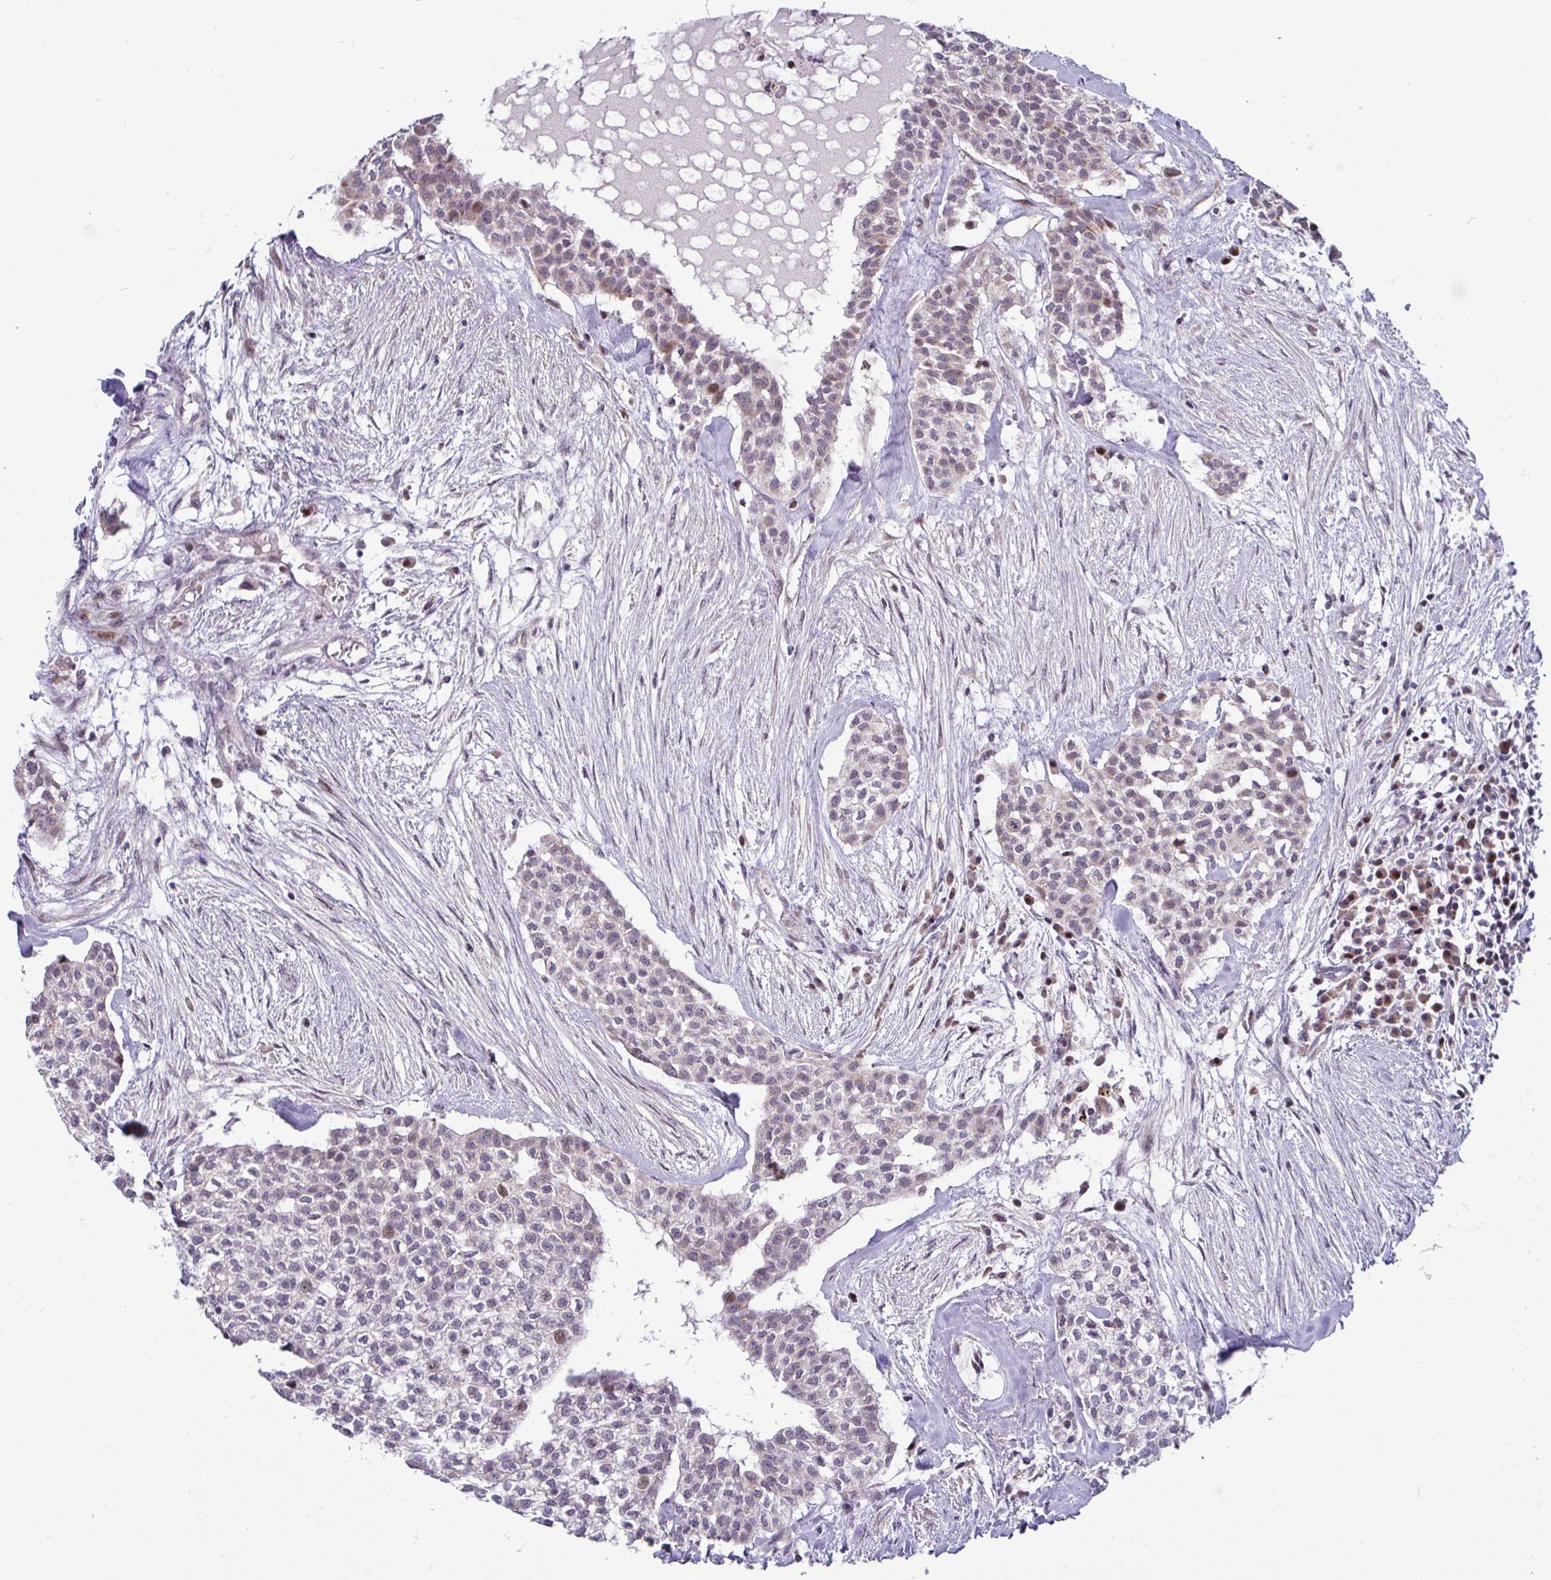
{"staining": {"intensity": "weak", "quantity": "<25%", "location": "nuclear"}, "tissue": "head and neck cancer", "cell_type": "Tumor cells", "image_type": "cancer", "snomed": [{"axis": "morphology", "description": "Adenocarcinoma, NOS"}, {"axis": "topography", "description": "Head-Neck"}], "caption": "Head and neck cancer stained for a protein using immunohistochemistry (IHC) exhibits no positivity tumor cells.", "gene": "DZIP1", "patient": {"sex": "male", "age": 81}}